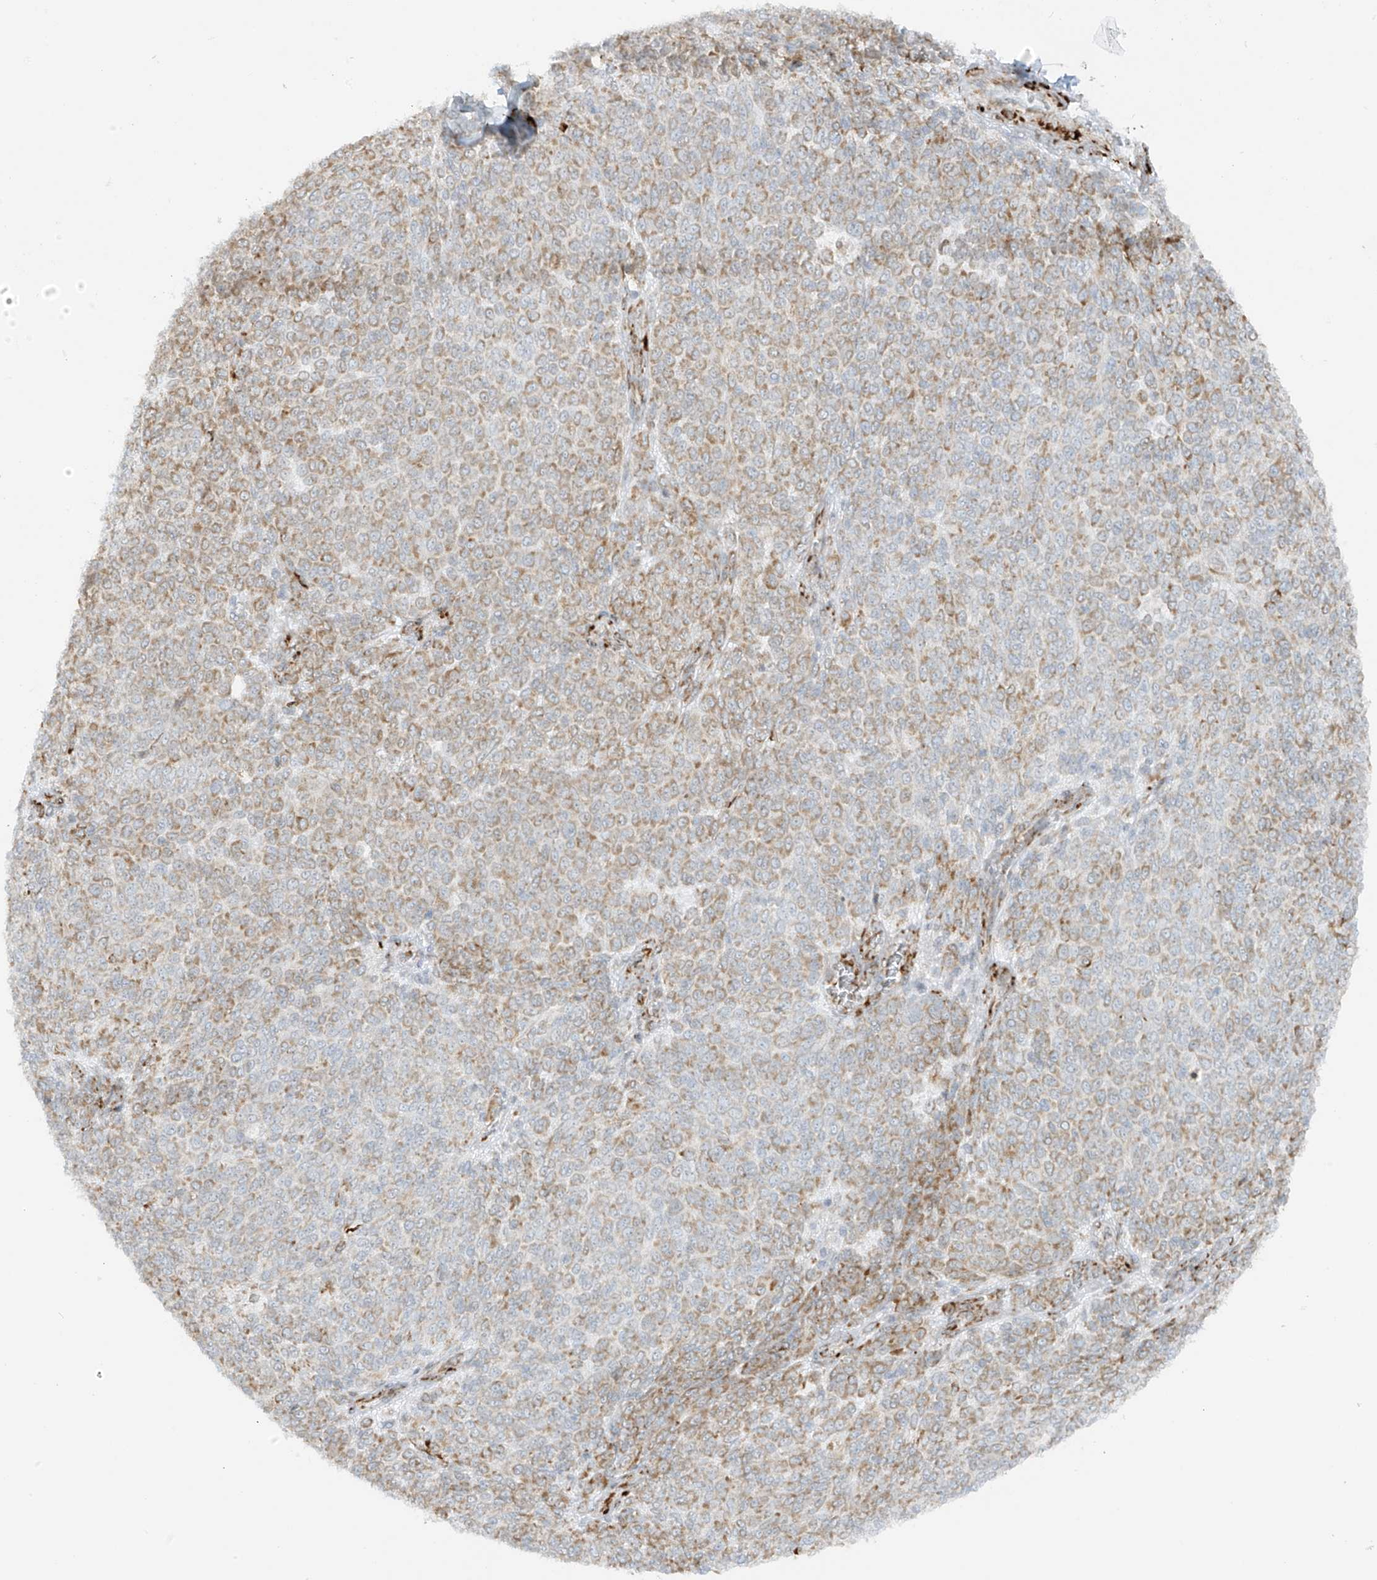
{"staining": {"intensity": "weak", "quantity": "25%-75%", "location": "cytoplasmic/membranous"}, "tissue": "melanoma", "cell_type": "Tumor cells", "image_type": "cancer", "snomed": [{"axis": "morphology", "description": "Malignant melanoma, NOS"}, {"axis": "topography", "description": "Skin"}], "caption": "Weak cytoplasmic/membranous expression is appreciated in about 25%-75% of tumor cells in melanoma.", "gene": "LRRC59", "patient": {"sex": "male", "age": 49}}